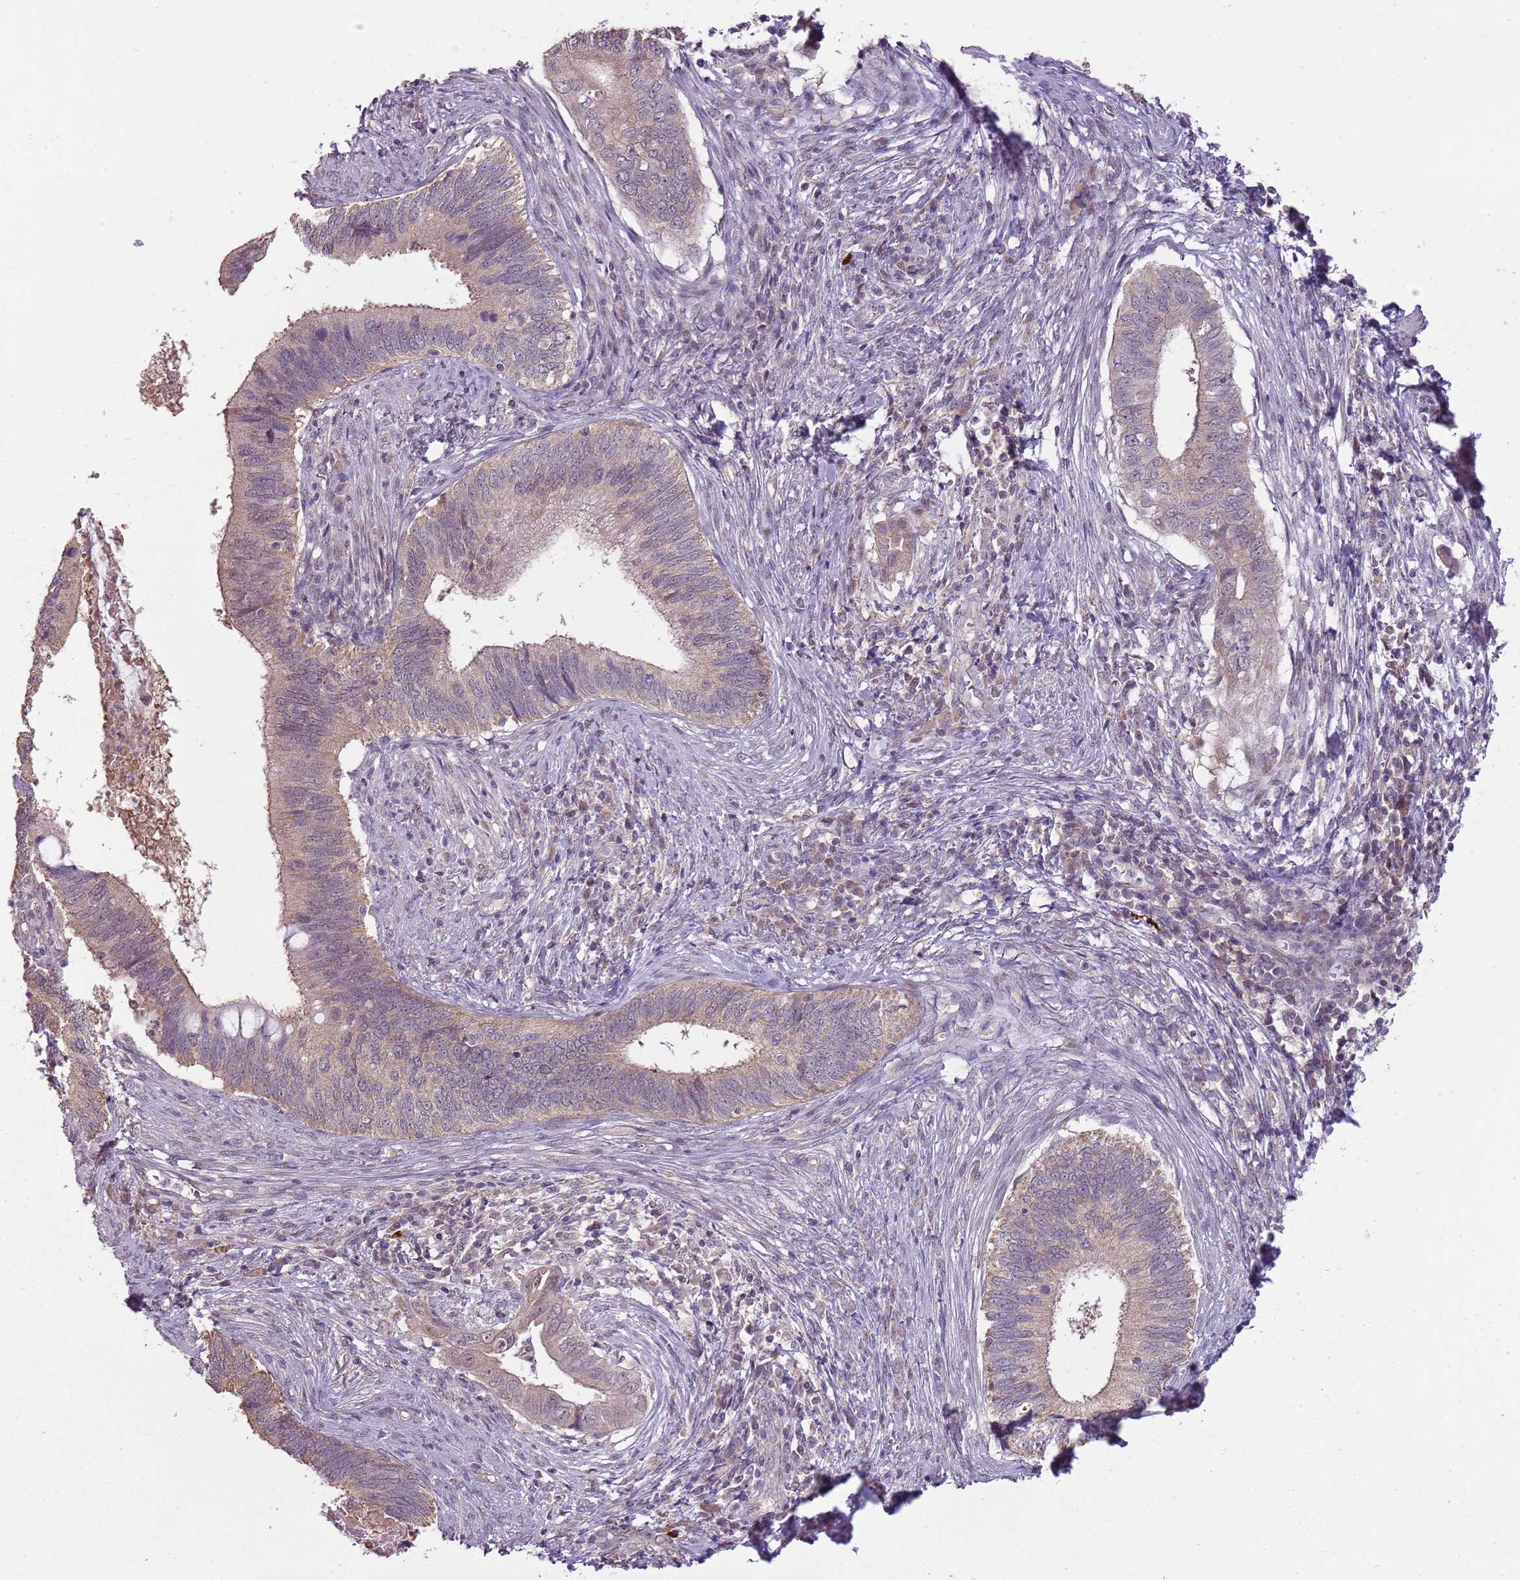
{"staining": {"intensity": "weak", "quantity": "<25%", "location": "cytoplasmic/membranous"}, "tissue": "cervical cancer", "cell_type": "Tumor cells", "image_type": "cancer", "snomed": [{"axis": "morphology", "description": "Adenocarcinoma, NOS"}, {"axis": "topography", "description": "Cervix"}], "caption": "This is an immunohistochemistry (IHC) histopathology image of human adenocarcinoma (cervical). There is no expression in tumor cells.", "gene": "TEKT4", "patient": {"sex": "female", "age": 42}}